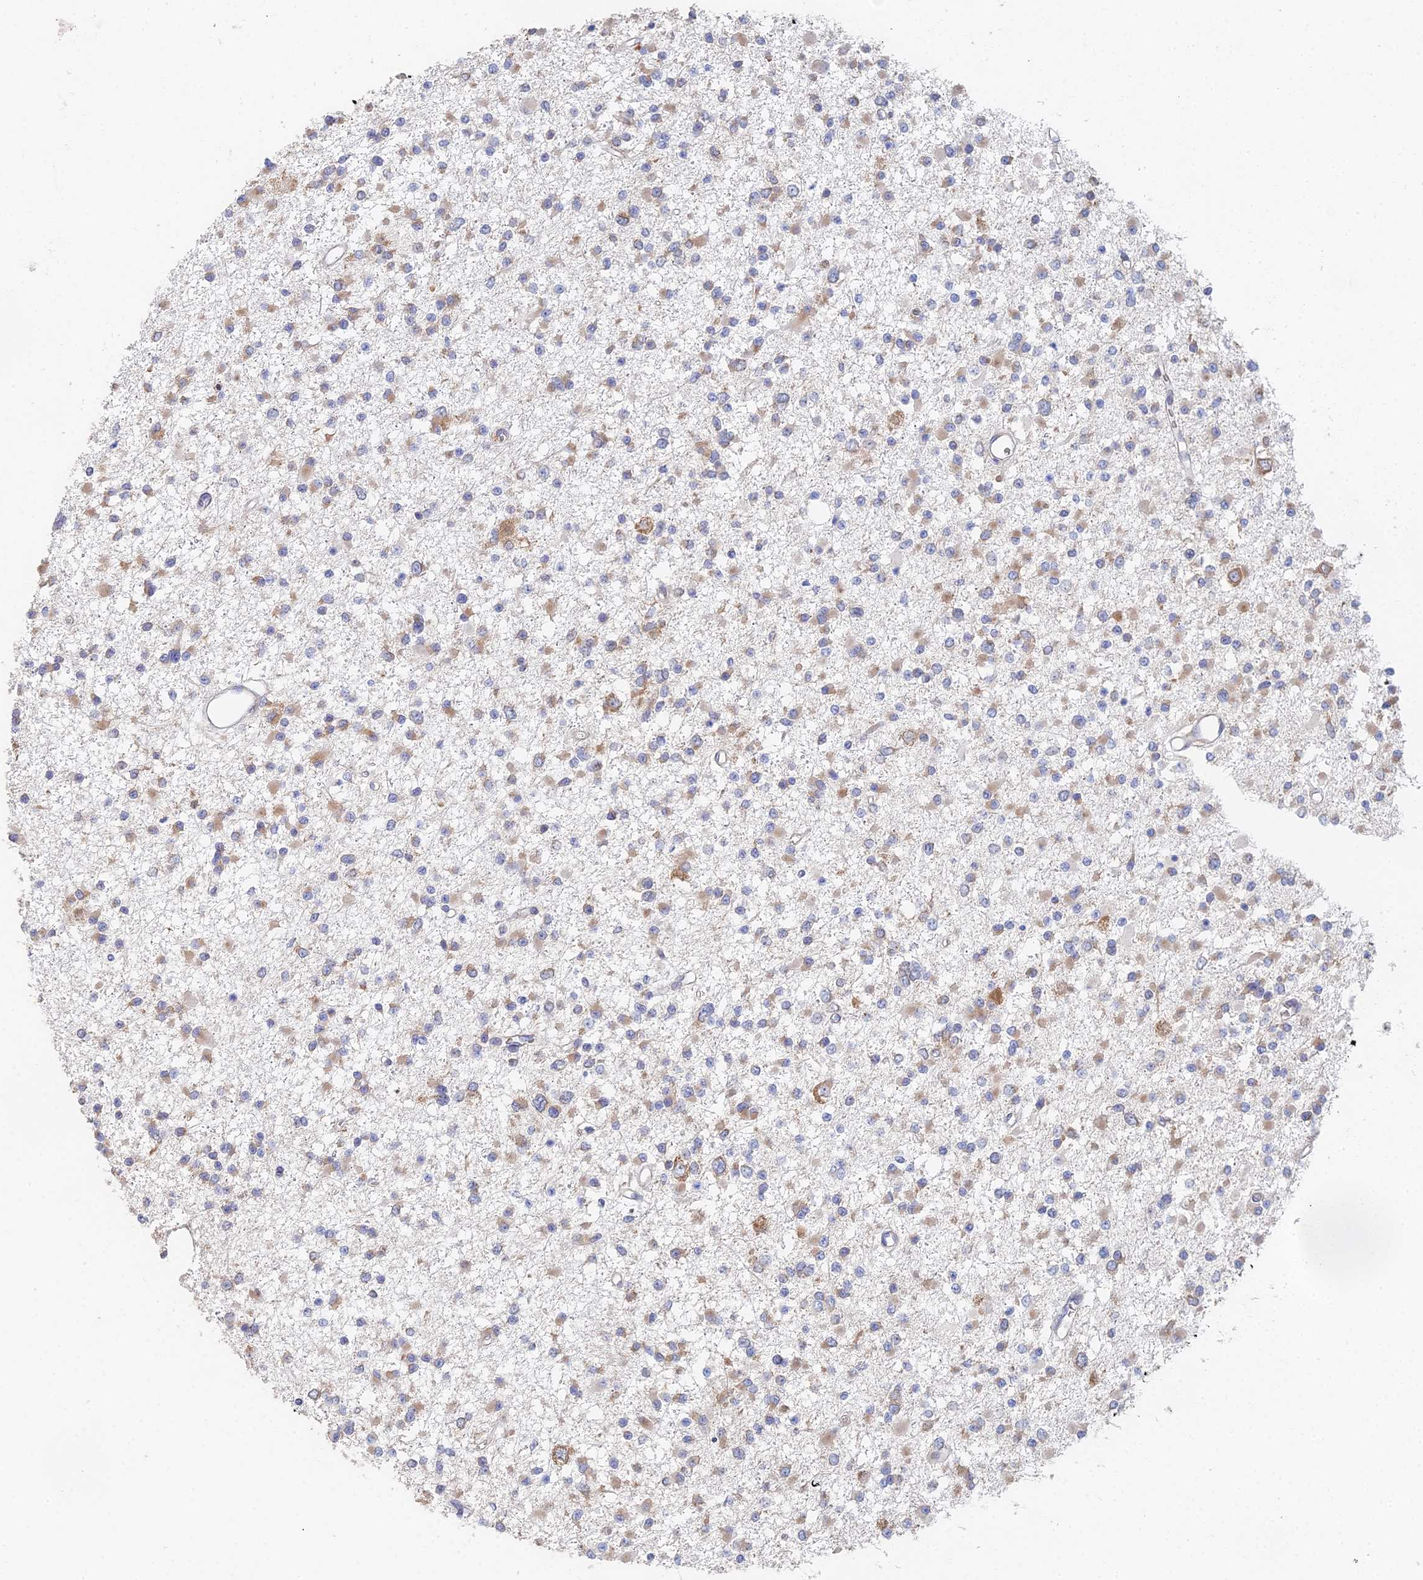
{"staining": {"intensity": "weak", "quantity": "<25%", "location": "cytoplasmic/membranous"}, "tissue": "glioma", "cell_type": "Tumor cells", "image_type": "cancer", "snomed": [{"axis": "morphology", "description": "Glioma, malignant, Low grade"}, {"axis": "topography", "description": "Brain"}], "caption": "There is no significant expression in tumor cells of glioma.", "gene": "ELOF1", "patient": {"sex": "female", "age": 22}}